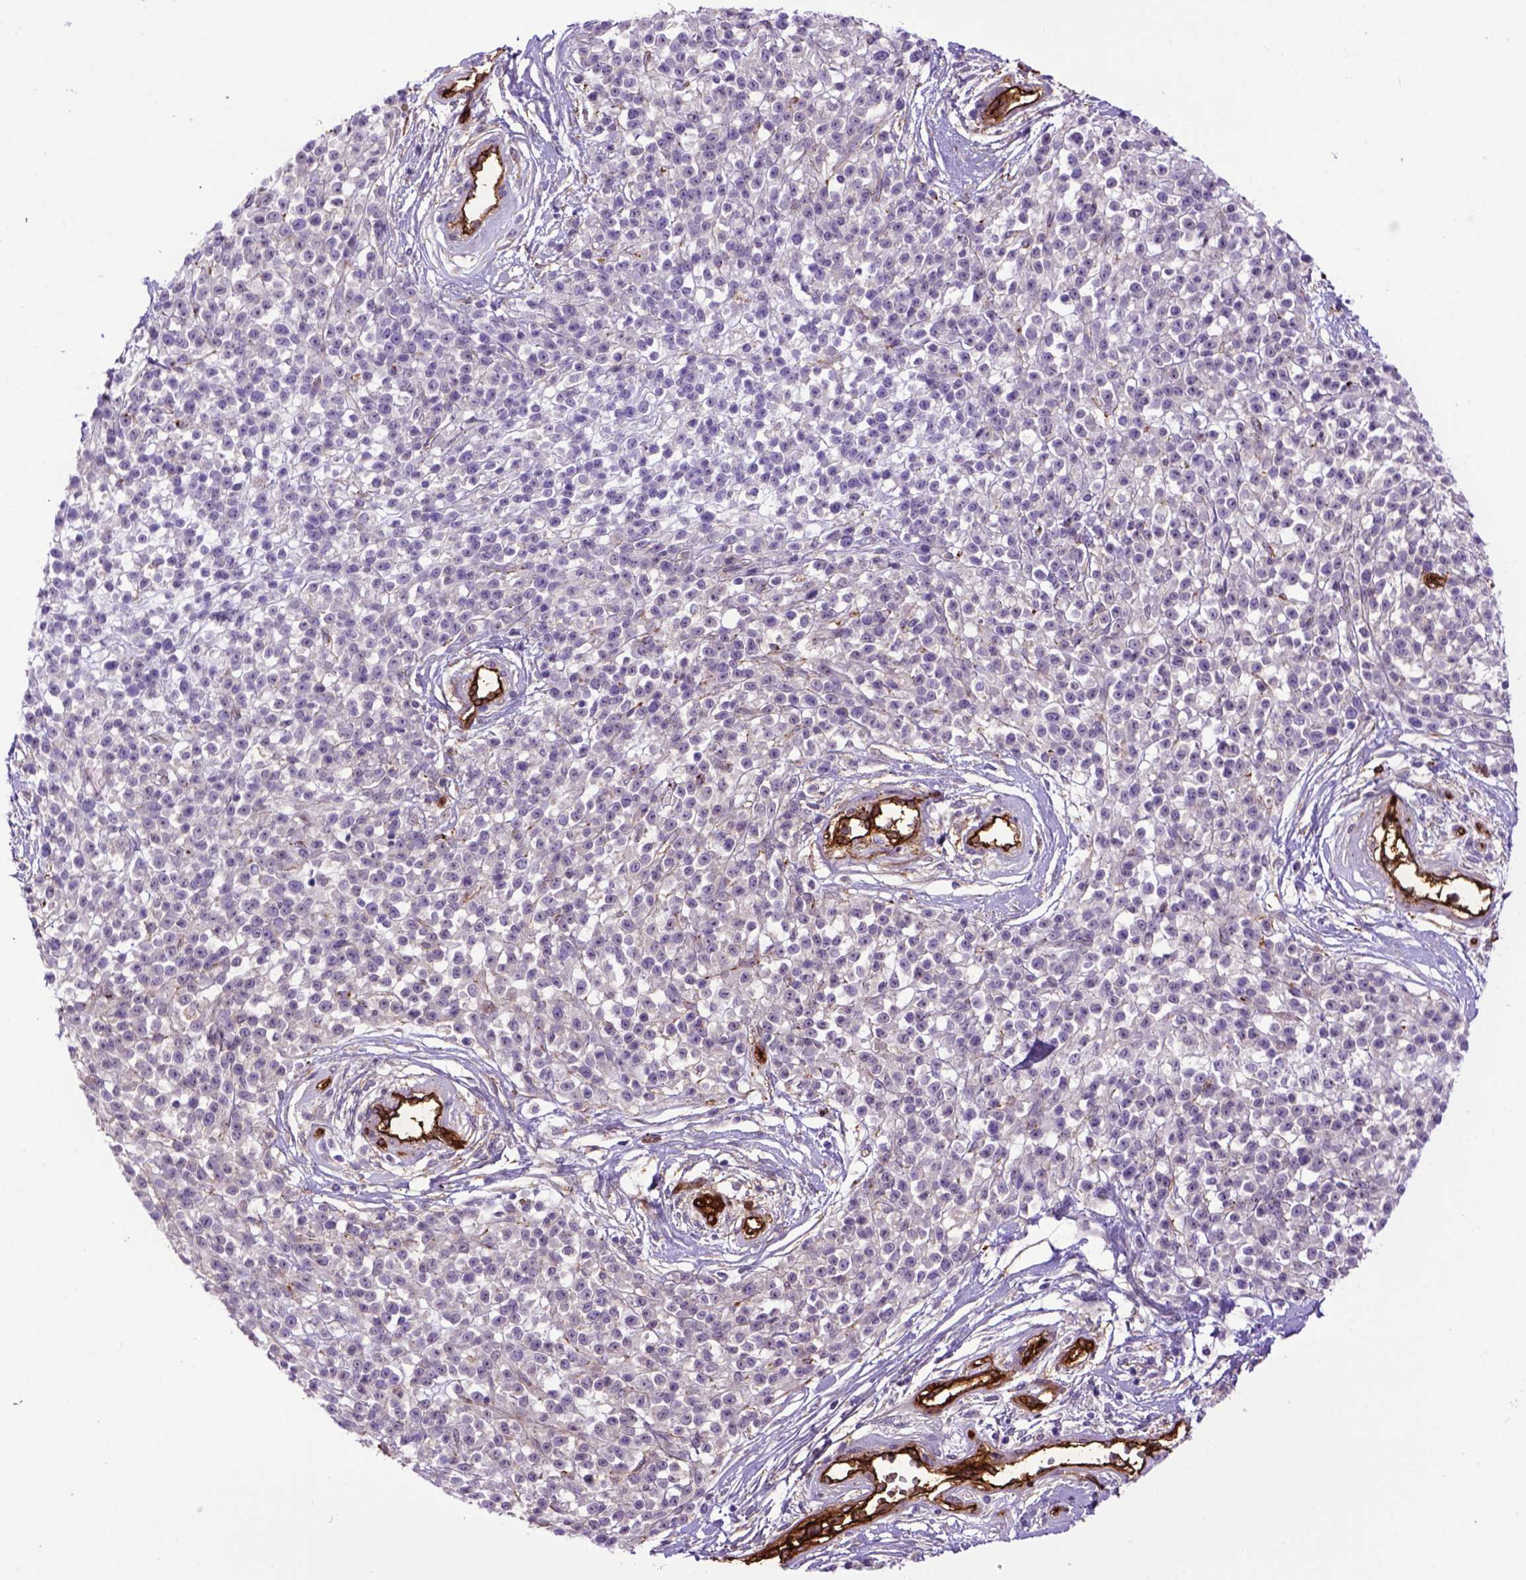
{"staining": {"intensity": "negative", "quantity": "none", "location": "none"}, "tissue": "melanoma", "cell_type": "Tumor cells", "image_type": "cancer", "snomed": [{"axis": "morphology", "description": "Malignant melanoma, NOS"}, {"axis": "topography", "description": "Skin"}, {"axis": "topography", "description": "Skin of trunk"}], "caption": "Histopathology image shows no protein positivity in tumor cells of melanoma tissue.", "gene": "ENG", "patient": {"sex": "male", "age": 74}}